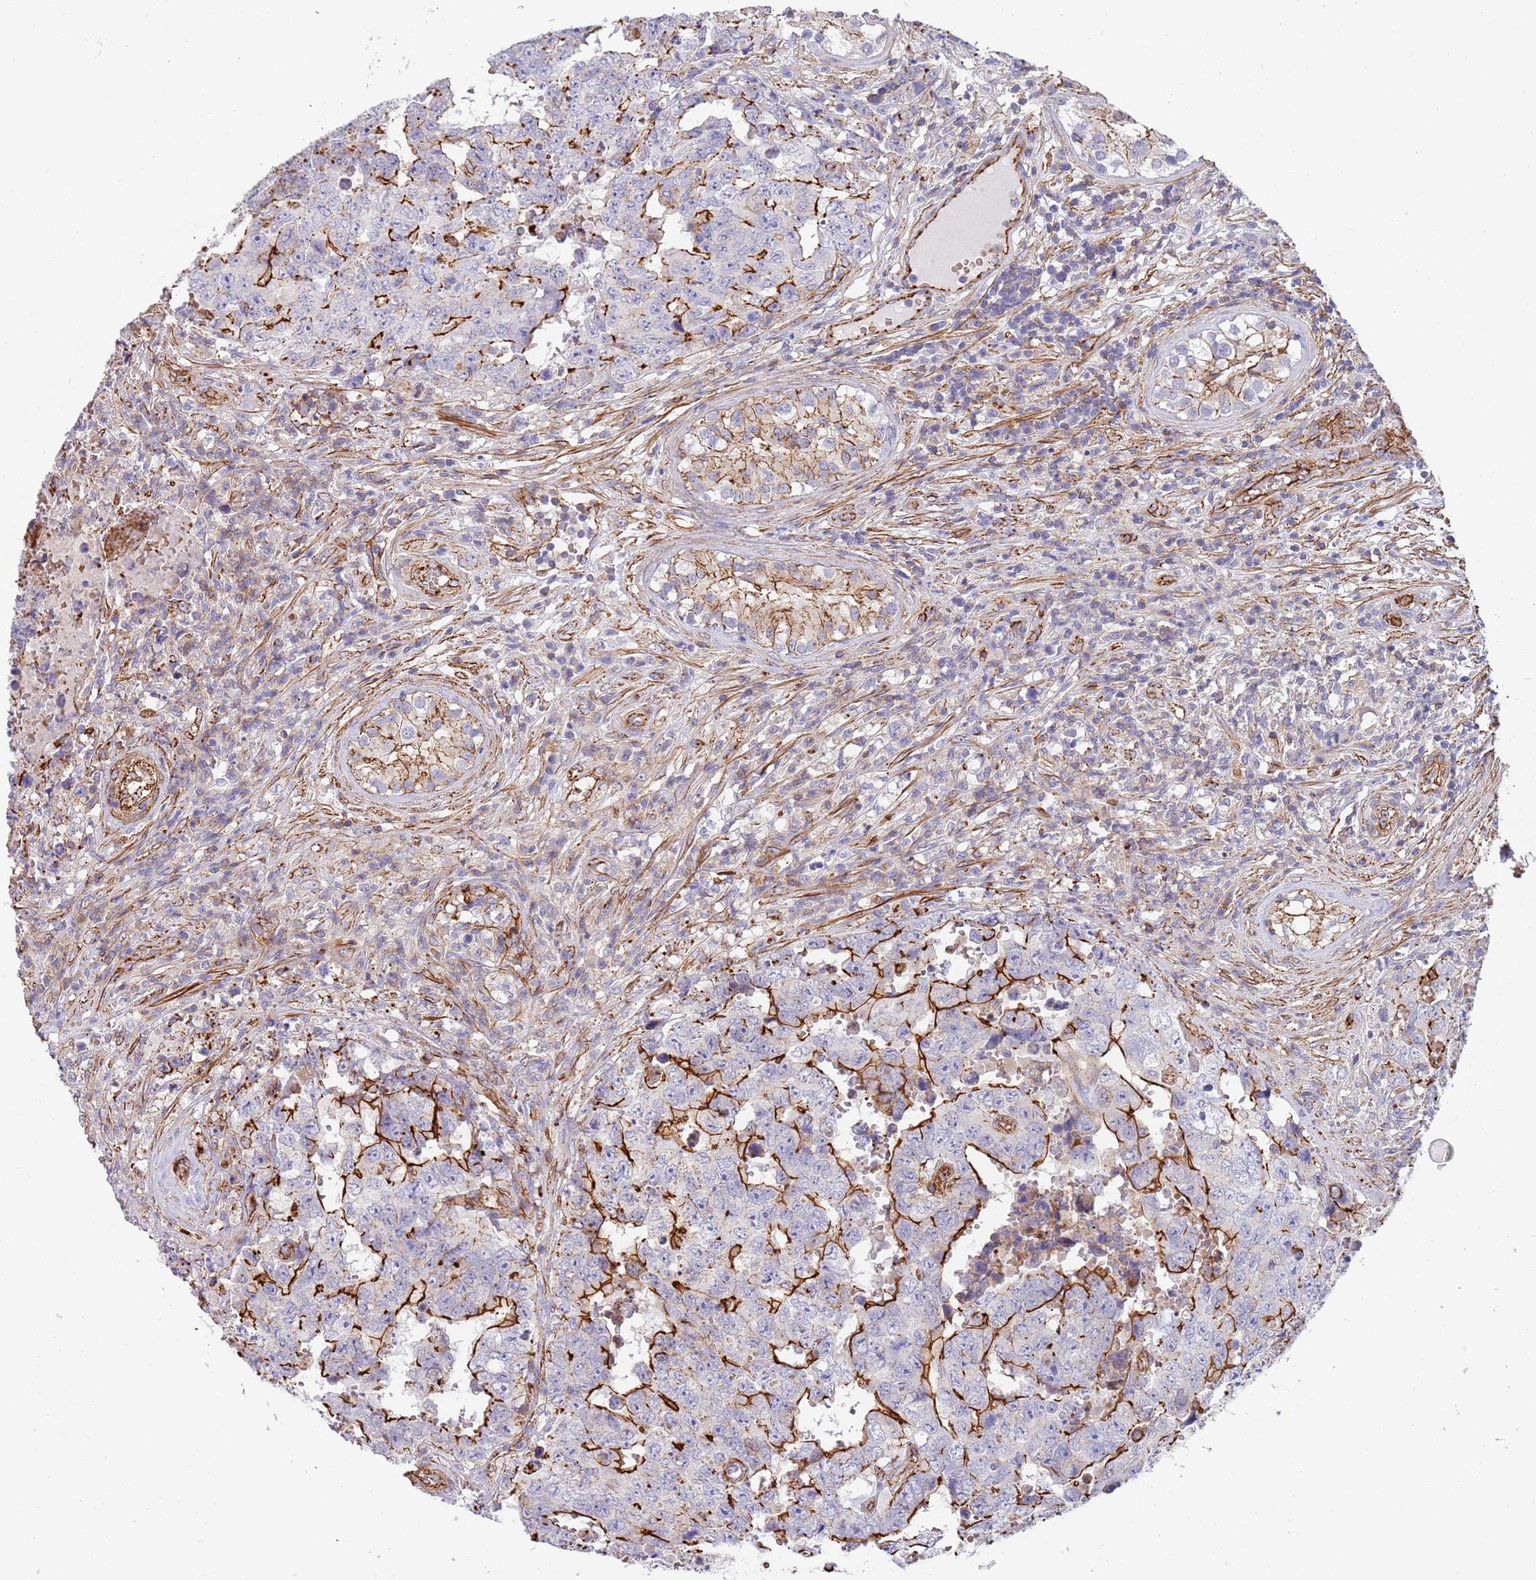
{"staining": {"intensity": "strong", "quantity": ">75%", "location": "cytoplasmic/membranous"}, "tissue": "testis cancer", "cell_type": "Tumor cells", "image_type": "cancer", "snomed": [{"axis": "morphology", "description": "Normal tissue, NOS"}, {"axis": "morphology", "description": "Carcinoma, Embryonal, NOS"}, {"axis": "topography", "description": "Testis"}, {"axis": "topography", "description": "Epididymis"}], "caption": "Human embryonal carcinoma (testis) stained with a brown dye exhibits strong cytoplasmic/membranous positive staining in approximately >75% of tumor cells.", "gene": "GFRAL", "patient": {"sex": "male", "age": 25}}